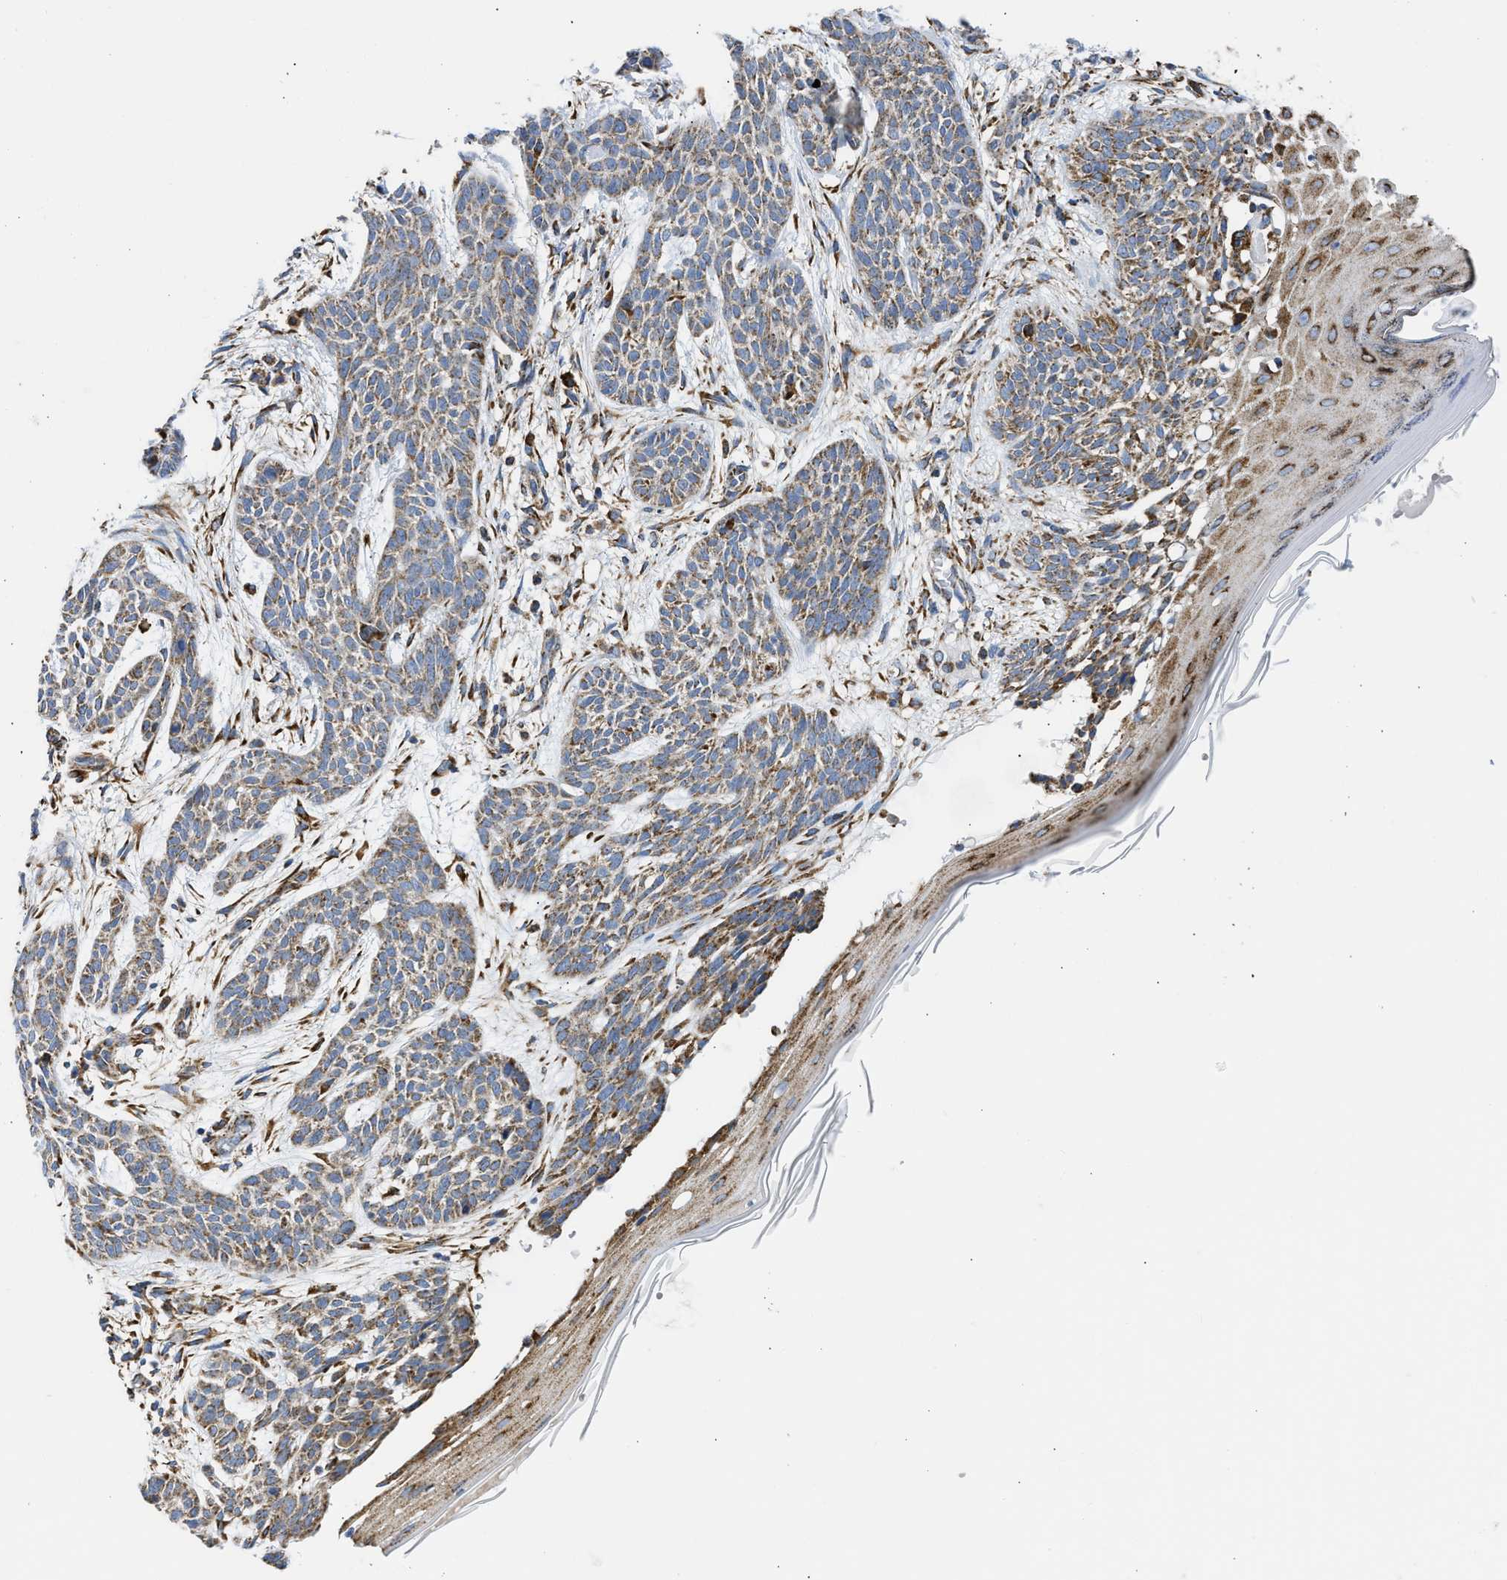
{"staining": {"intensity": "moderate", "quantity": ">75%", "location": "cytoplasmic/membranous"}, "tissue": "skin cancer", "cell_type": "Tumor cells", "image_type": "cancer", "snomed": [{"axis": "morphology", "description": "Basal cell carcinoma"}, {"axis": "topography", "description": "Skin"}], "caption": "High-power microscopy captured an immunohistochemistry (IHC) micrograph of basal cell carcinoma (skin), revealing moderate cytoplasmic/membranous expression in about >75% of tumor cells.", "gene": "CYCS", "patient": {"sex": "female", "age": 59}}